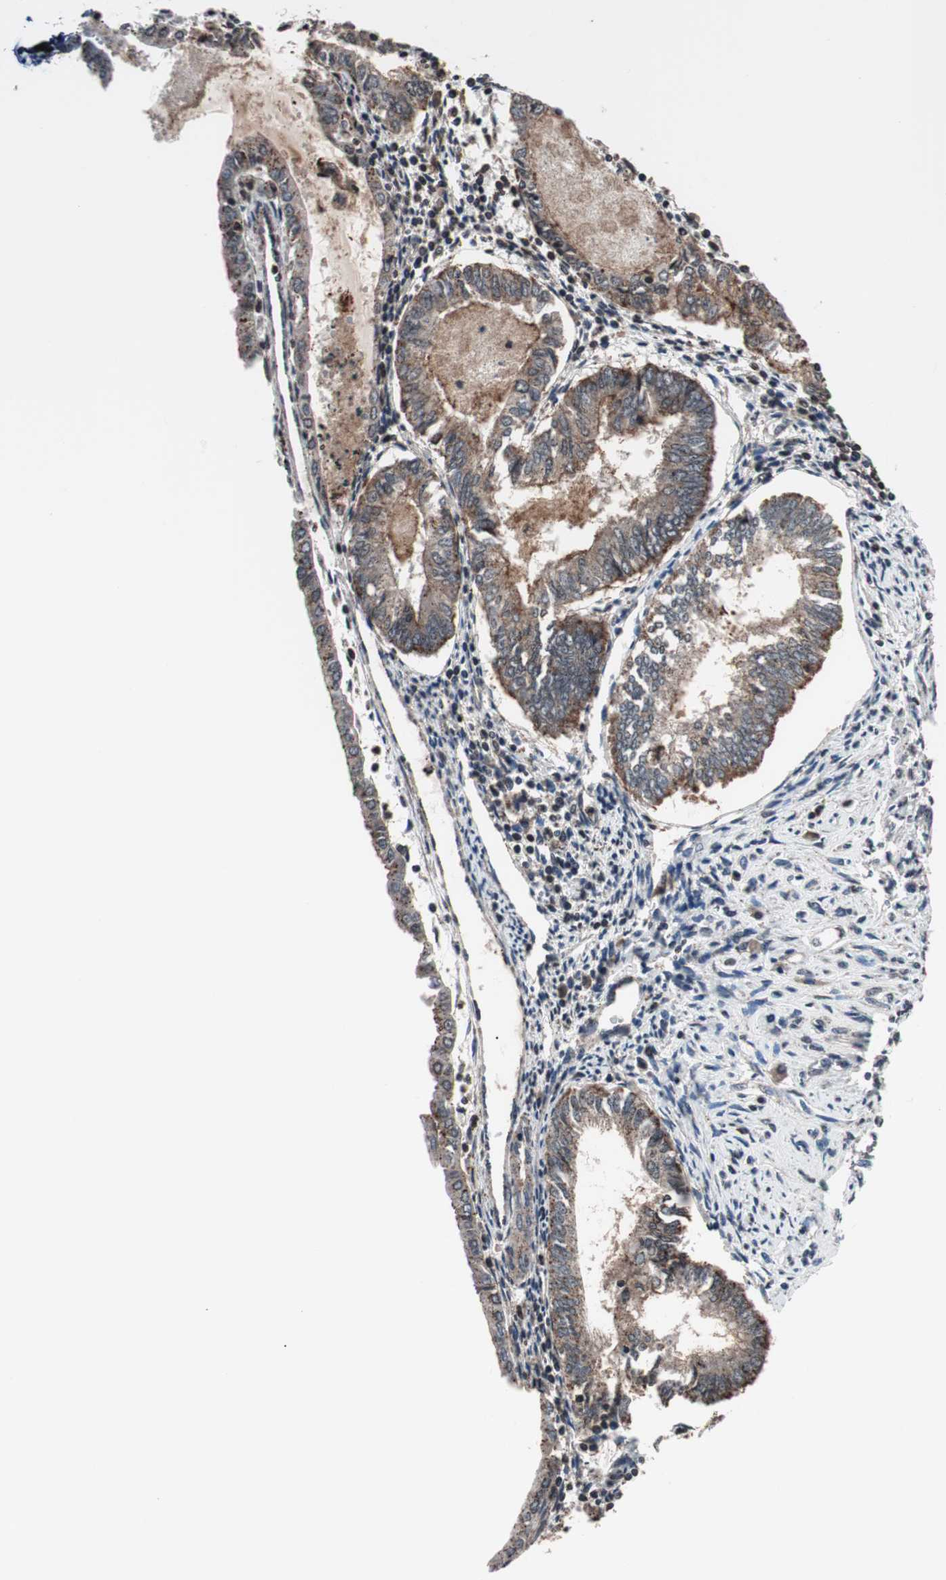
{"staining": {"intensity": "moderate", "quantity": ">75%", "location": "cytoplasmic/membranous"}, "tissue": "endometrial cancer", "cell_type": "Tumor cells", "image_type": "cancer", "snomed": [{"axis": "morphology", "description": "Adenocarcinoma, NOS"}, {"axis": "topography", "description": "Endometrium"}], "caption": "A high-resolution photomicrograph shows immunohistochemistry staining of endometrial cancer, which displays moderate cytoplasmic/membranous expression in about >75% of tumor cells. (DAB (3,3'-diaminobenzidine) IHC with brightfield microscopy, high magnification).", "gene": "RFC1", "patient": {"sex": "female", "age": 86}}